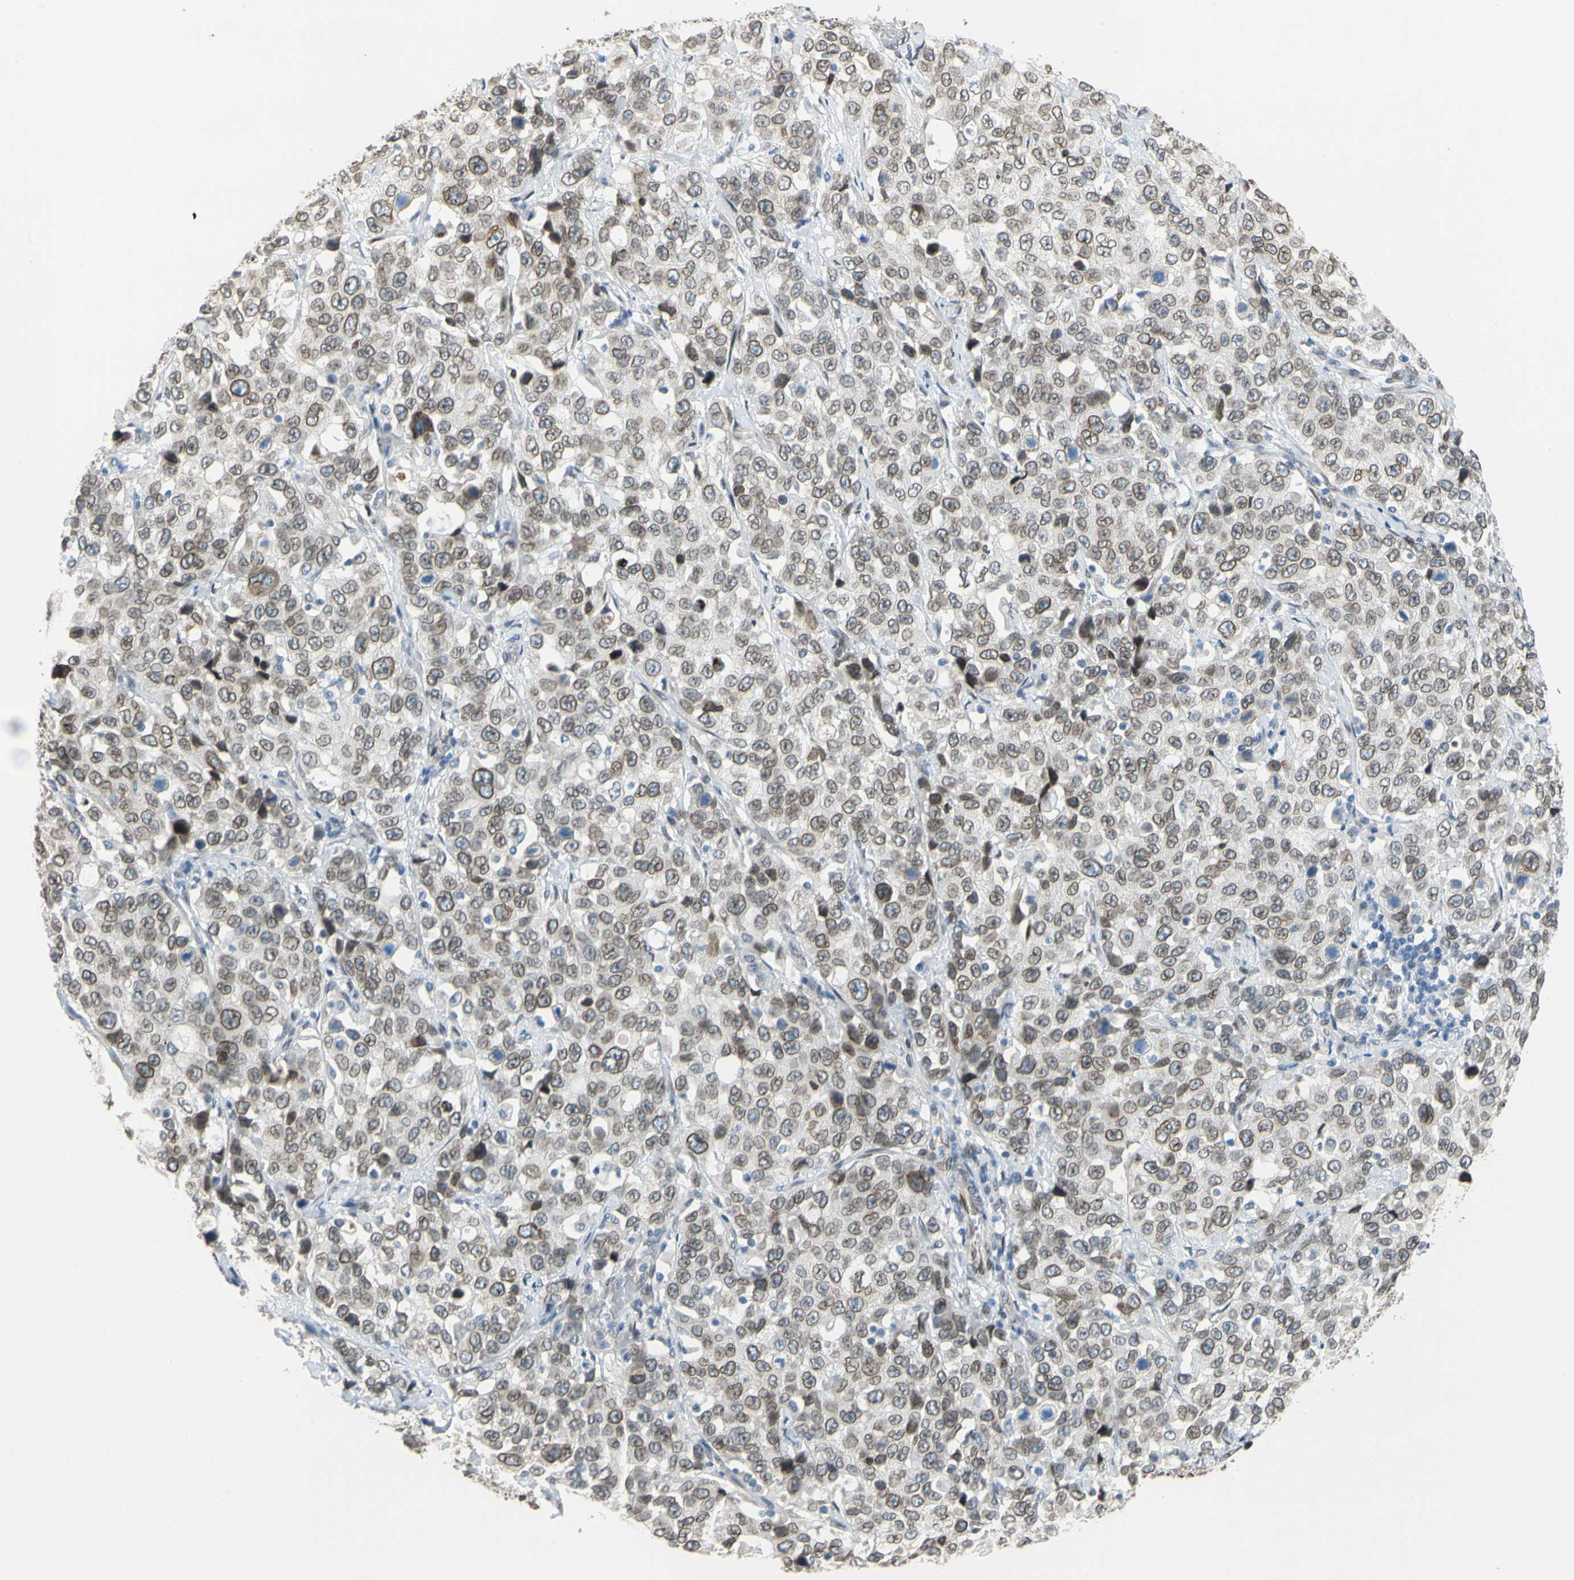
{"staining": {"intensity": "weak", "quantity": ">75%", "location": "cytoplasmic/membranous,nuclear"}, "tissue": "stomach cancer", "cell_type": "Tumor cells", "image_type": "cancer", "snomed": [{"axis": "morphology", "description": "Normal tissue, NOS"}, {"axis": "morphology", "description": "Adenocarcinoma, NOS"}, {"axis": "topography", "description": "Stomach"}], "caption": "Stomach cancer tissue shows weak cytoplasmic/membranous and nuclear positivity in approximately >75% of tumor cells The staining was performed using DAB (3,3'-diaminobenzidine), with brown indicating positive protein expression. Nuclei are stained blue with hematoxylin.", "gene": "SUN1", "patient": {"sex": "male", "age": 48}}